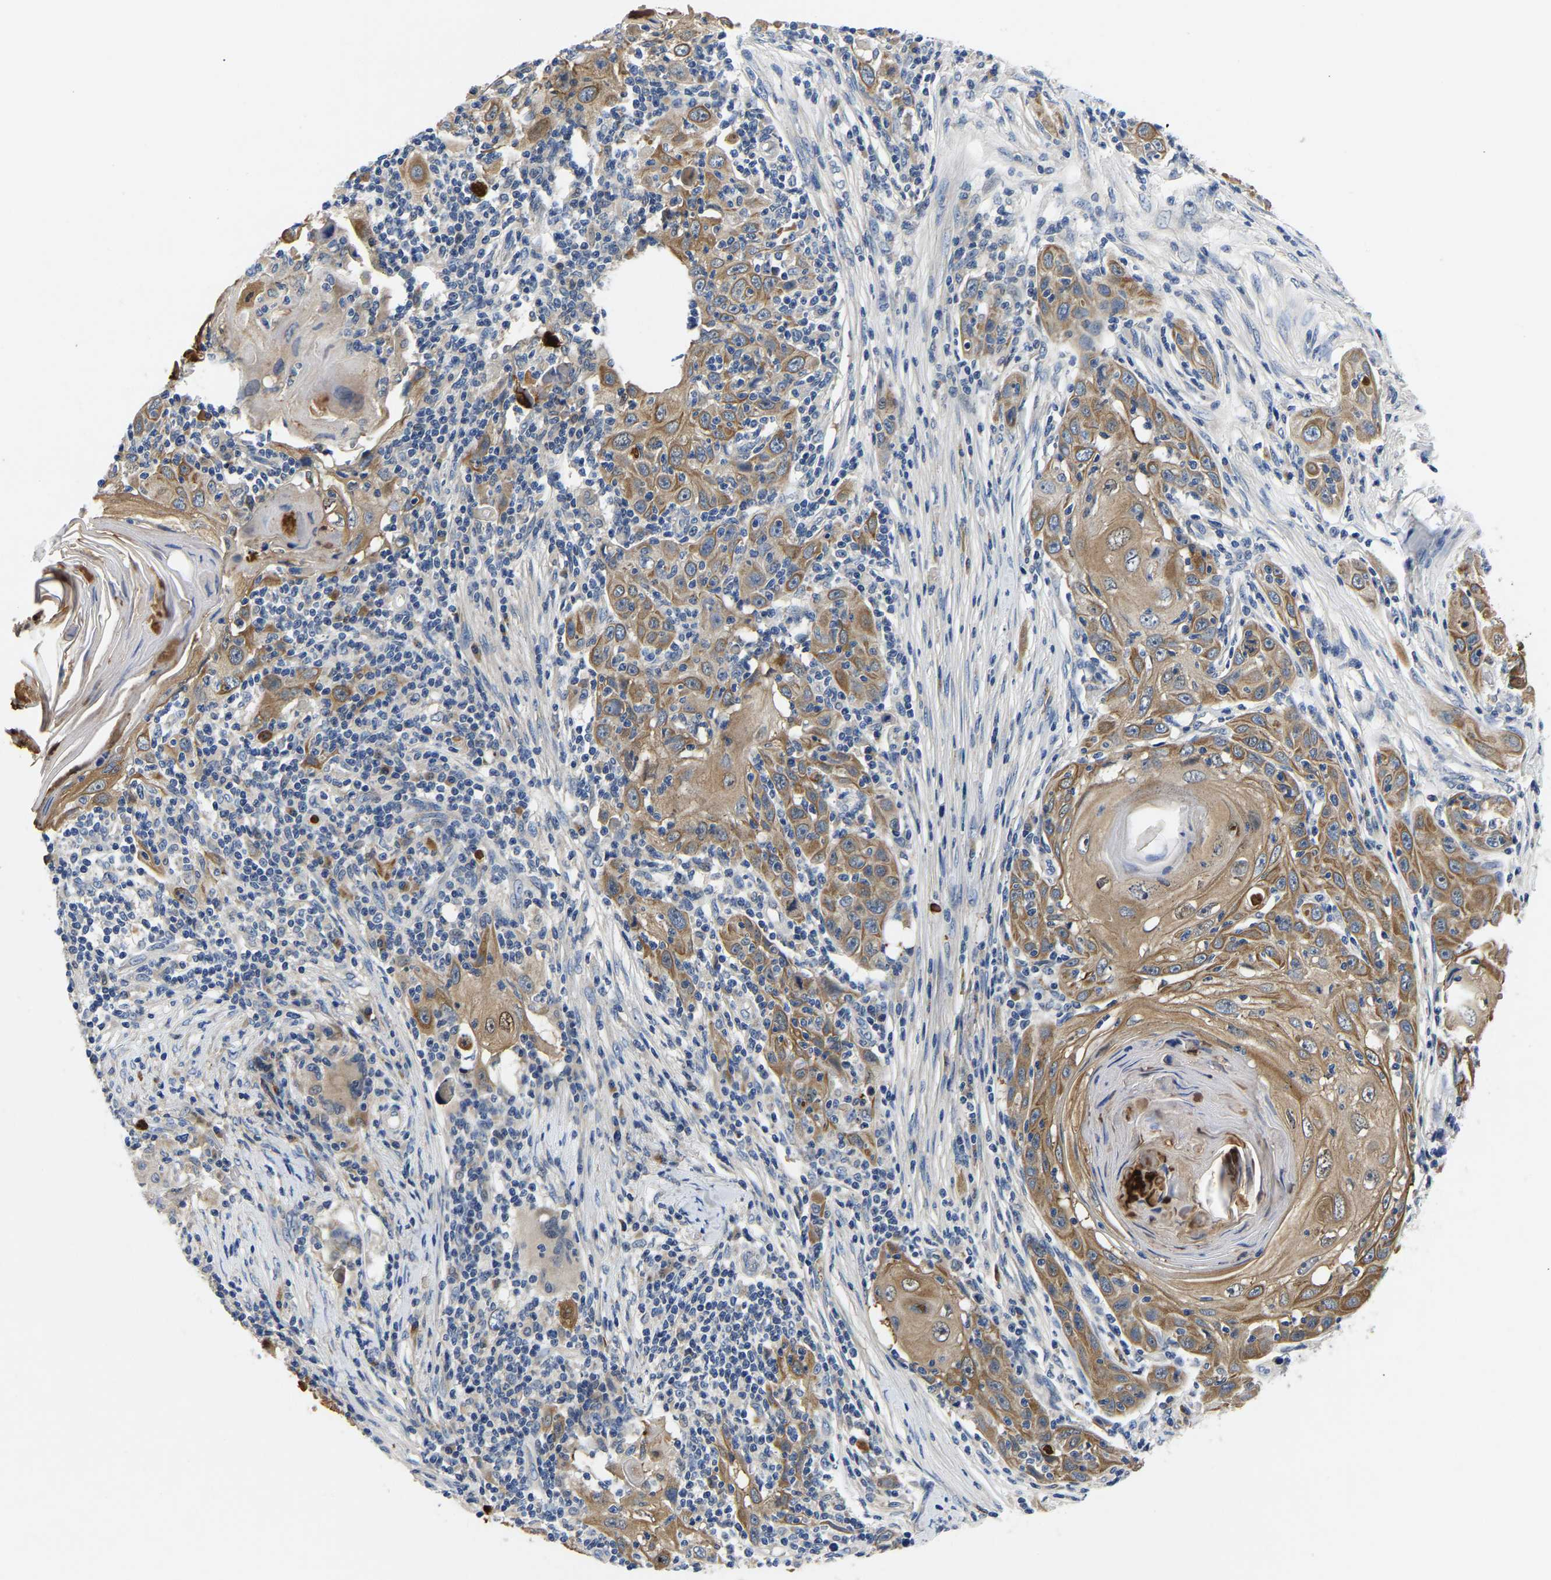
{"staining": {"intensity": "moderate", "quantity": ">75%", "location": "cytoplasmic/membranous"}, "tissue": "skin cancer", "cell_type": "Tumor cells", "image_type": "cancer", "snomed": [{"axis": "morphology", "description": "Squamous cell carcinoma, NOS"}, {"axis": "topography", "description": "Skin"}], "caption": "Skin cancer (squamous cell carcinoma) tissue displays moderate cytoplasmic/membranous staining in about >75% of tumor cells", "gene": "TOR1B", "patient": {"sex": "female", "age": 88}}